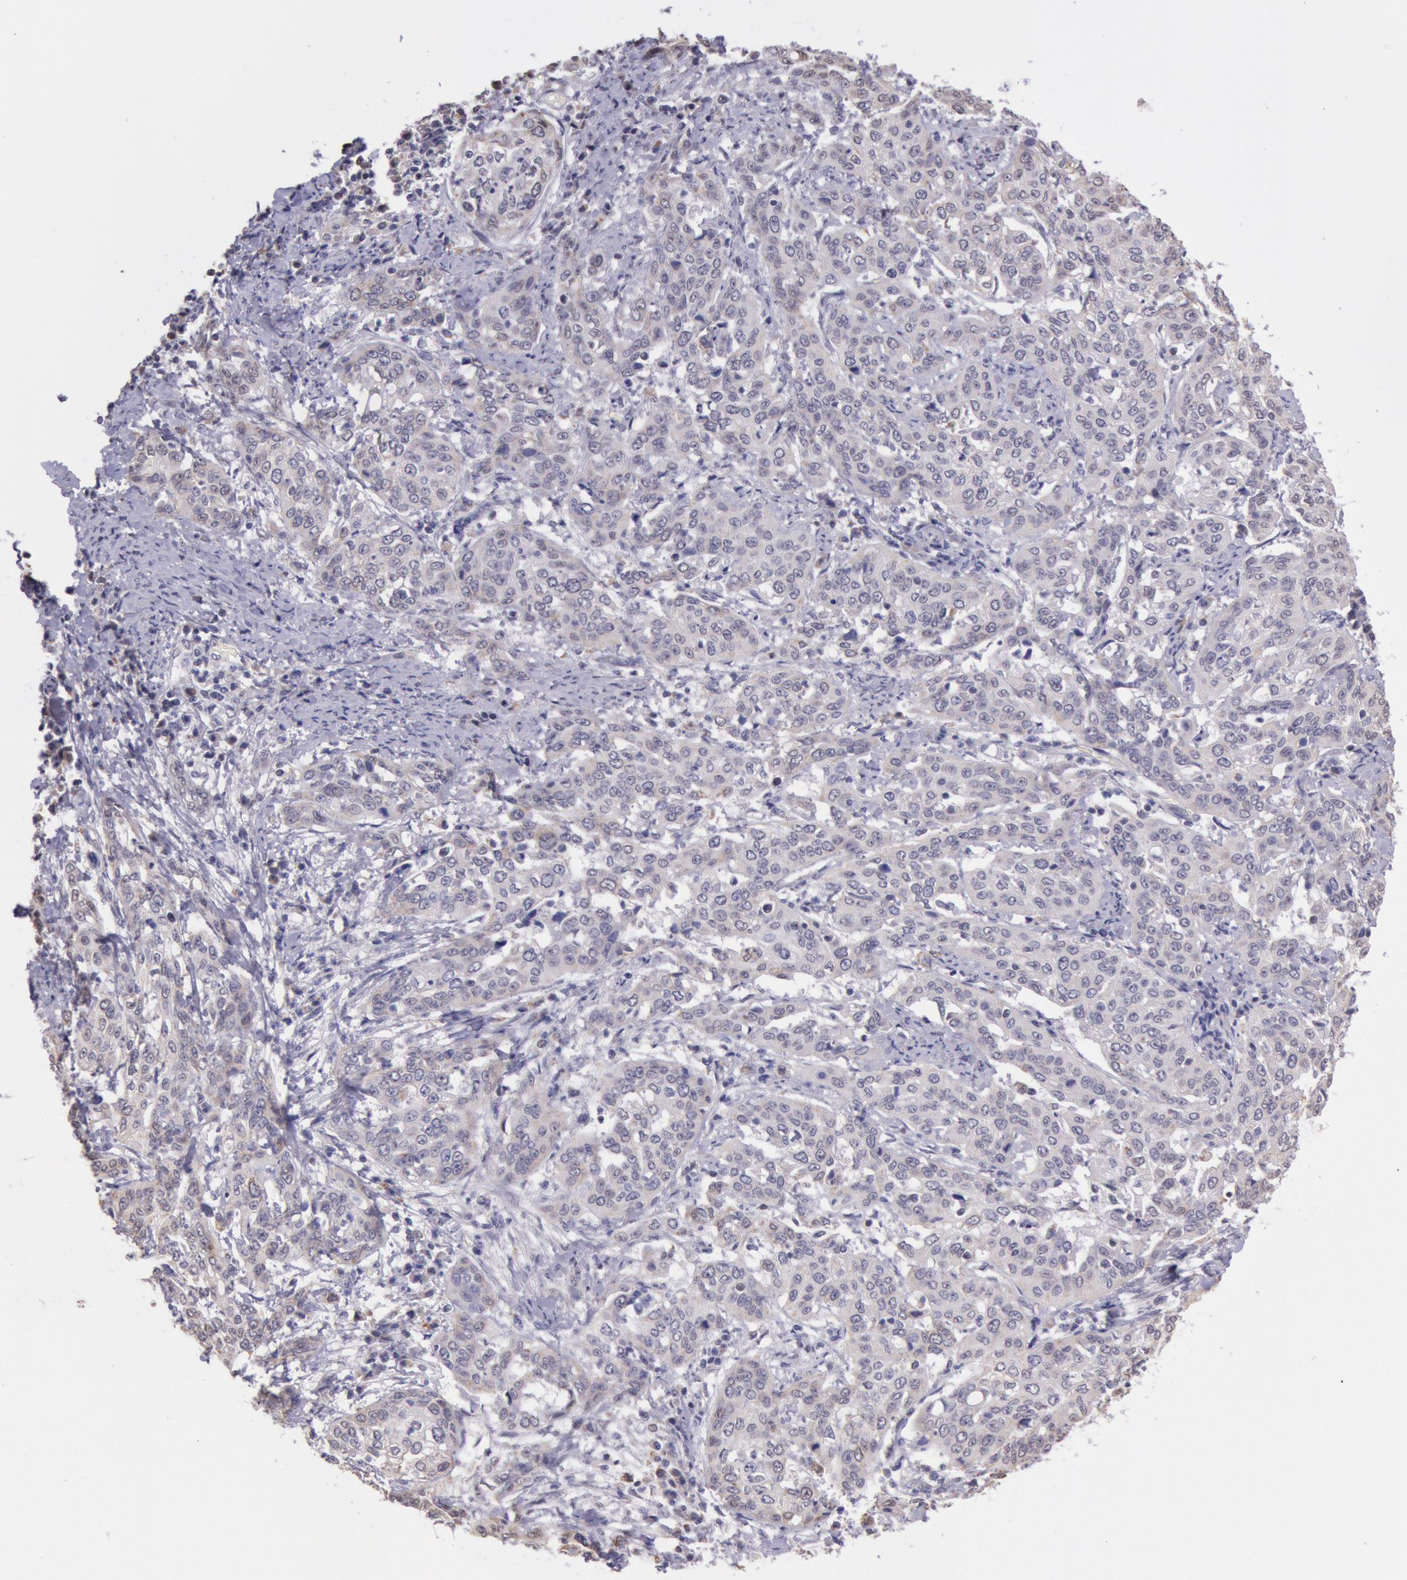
{"staining": {"intensity": "weak", "quantity": "25%-75%", "location": "cytoplasmic/membranous"}, "tissue": "cervical cancer", "cell_type": "Tumor cells", "image_type": "cancer", "snomed": [{"axis": "morphology", "description": "Squamous cell carcinoma, NOS"}, {"axis": "topography", "description": "Cervix"}], "caption": "DAB immunohistochemical staining of human cervical squamous cell carcinoma demonstrates weak cytoplasmic/membranous protein positivity in about 25%-75% of tumor cells. (Brightfield microscopy of DAB IHC at high magnification).", "gene": "FRMD6", "patient": {"sex": "female", "age": 41}}